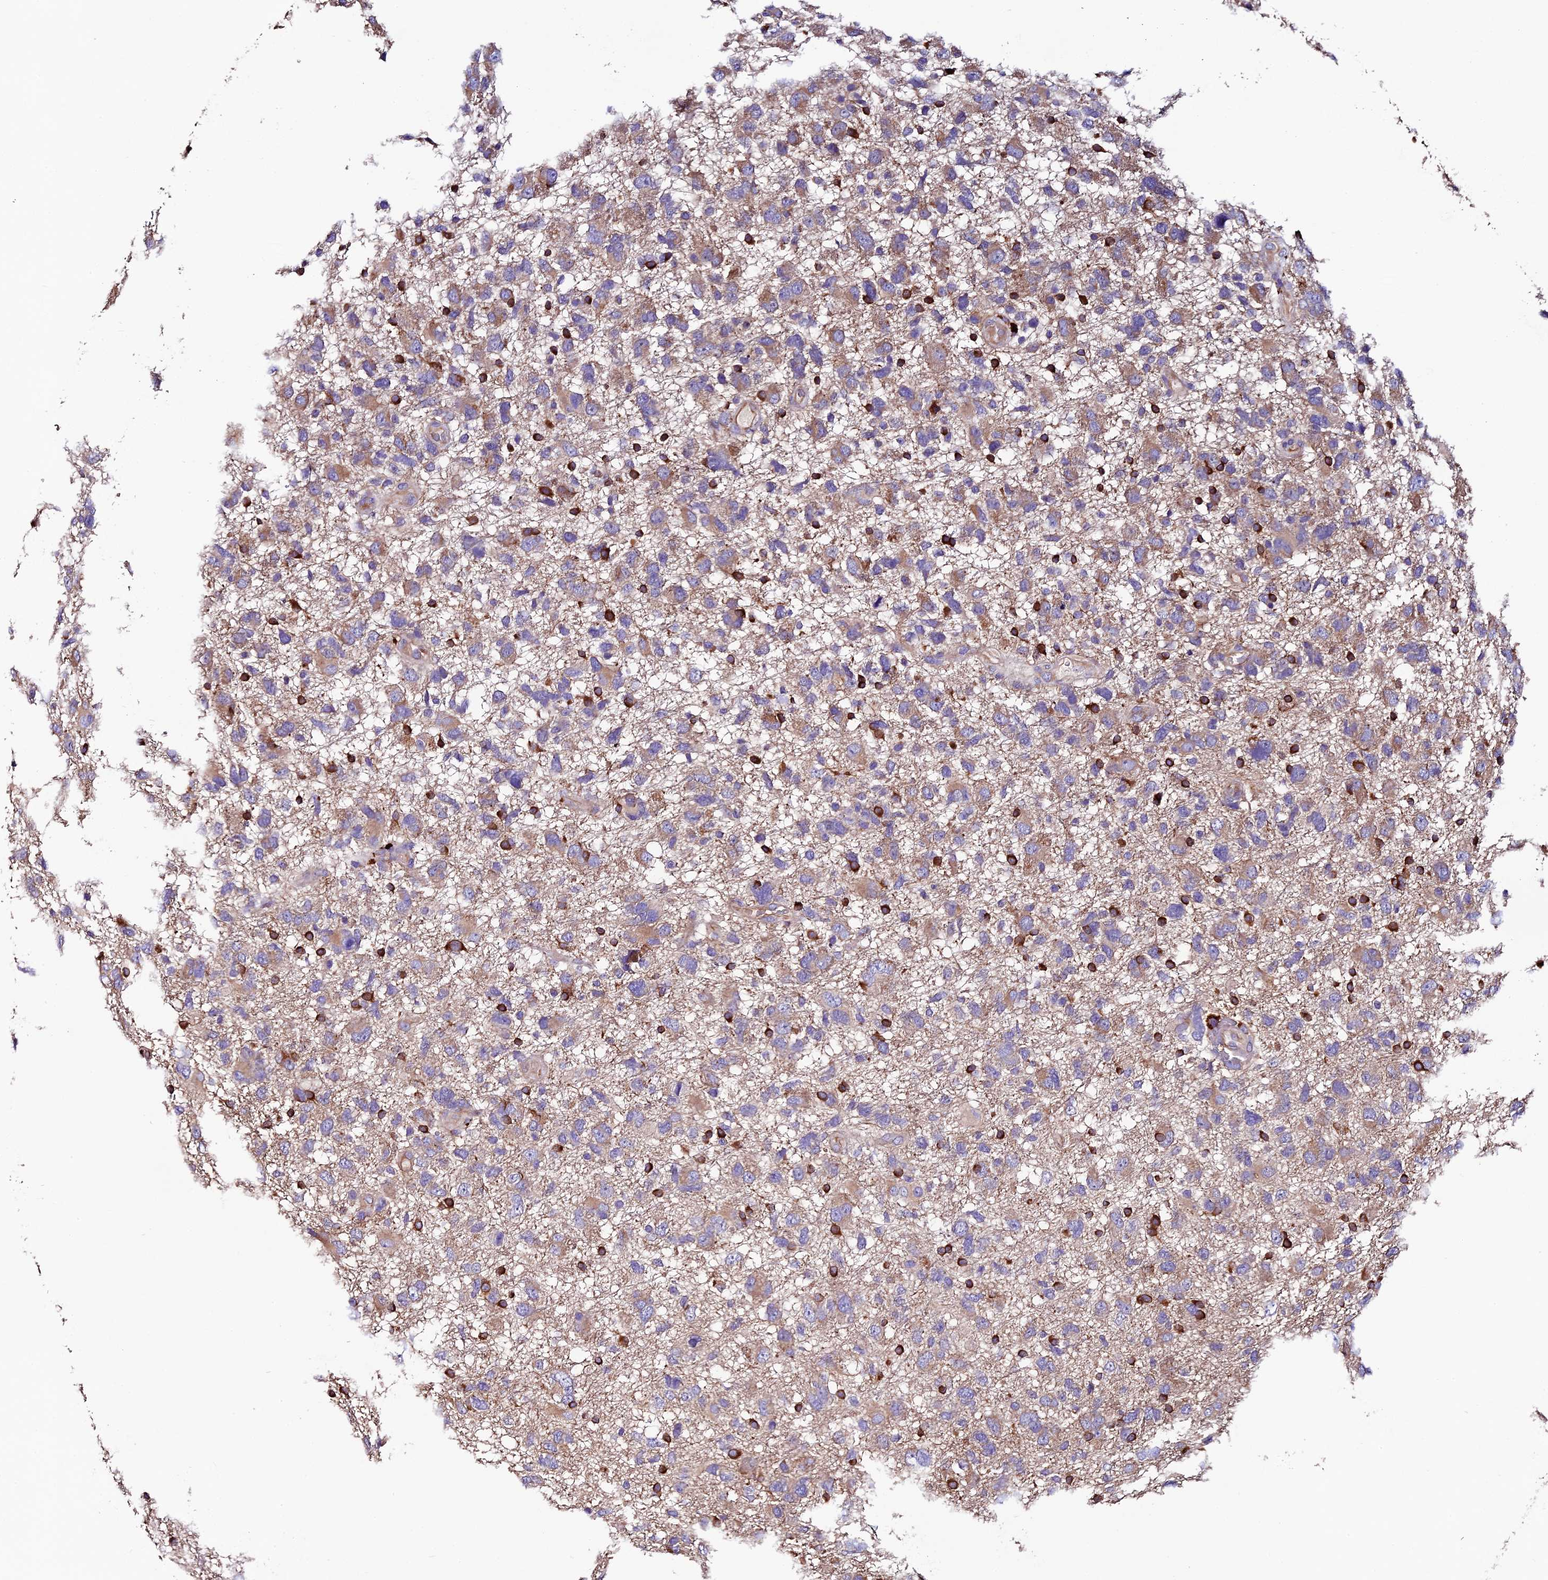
{"staining": {"intensity": "weak", "quantity": "25%-75%", "location": "cytoplasmic/membranous"}, "tissue": "glioma", "cell_type": "Tumor cells", "image_type": "cancer", "snomed": [{"axis": "morphology", "description": "Glioma, malignant, High grade"}, {"axis": "topography", "description": "Brain"}], "caption": "DAB immunohistochemical staining of malignant high-grade glioma exhibits weak cytoplasmic/membranous protein positivity in about 25%-75% of tumor cells. (brown staining indicates protein expression, while blue staining denotes nuclei).", "gene": "CLN5", "patient": {"sex": "male", "age": 61}}